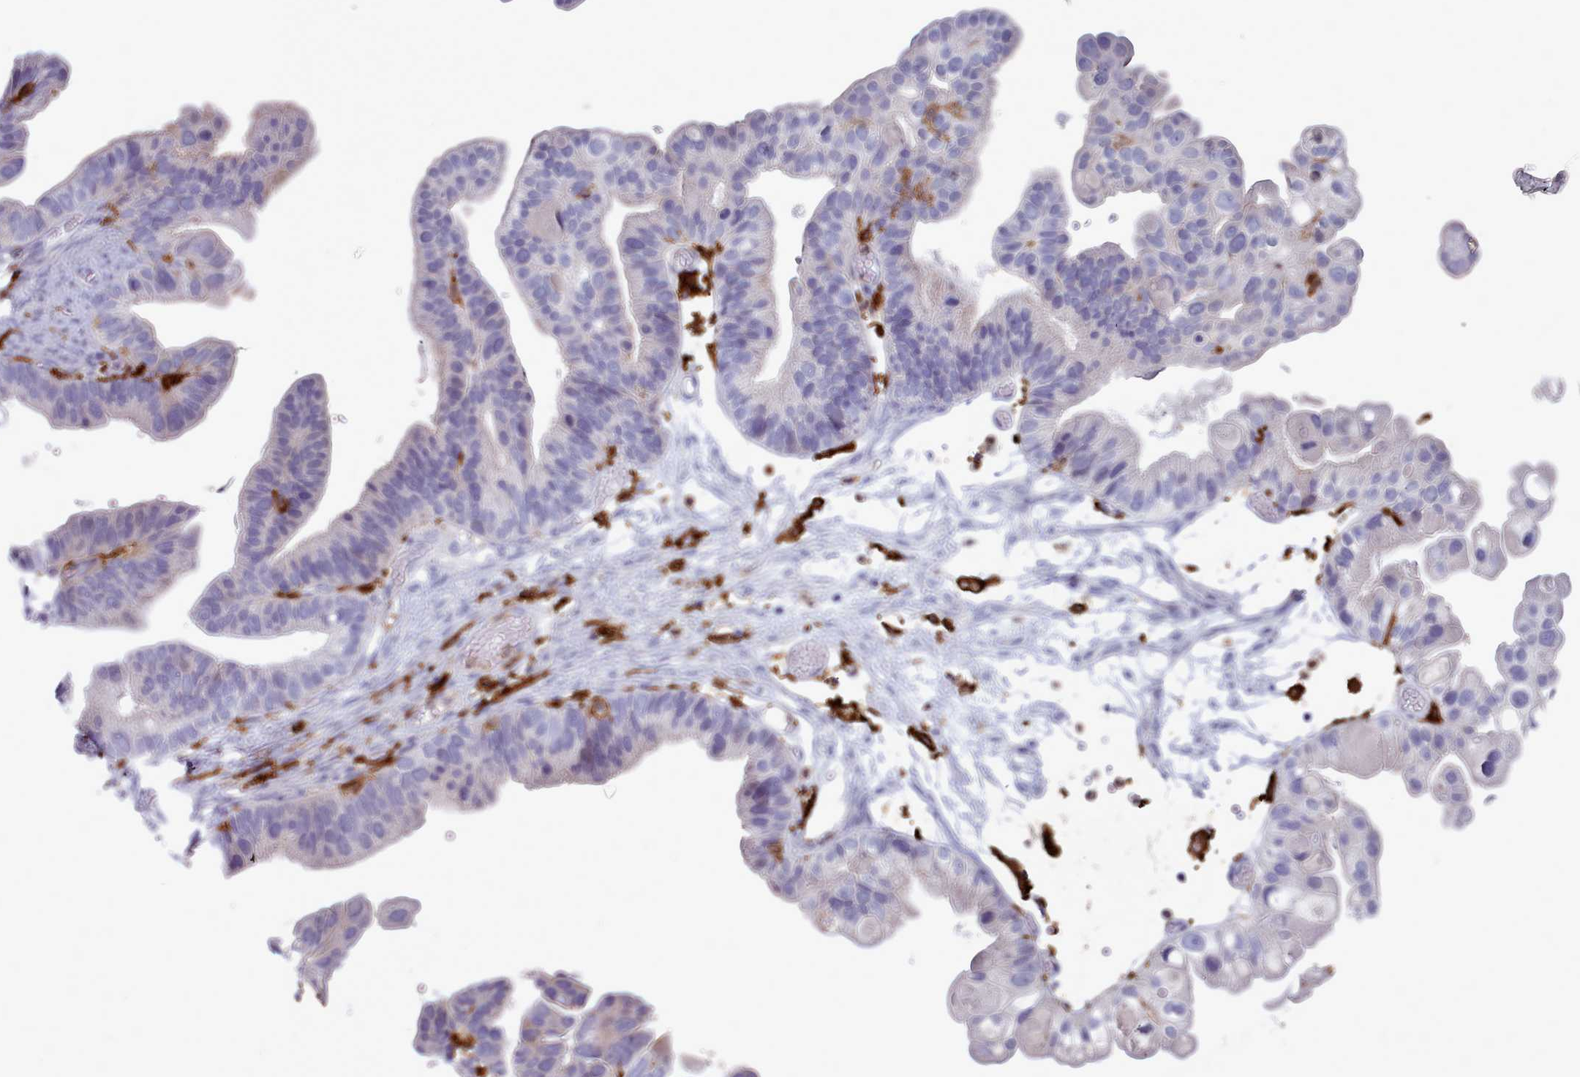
{"staining": {"intensity": "negative", "quantity": "none", "location": "none"}, "tissue": "ovarian cancer", "cell_type": "Tumor cells", "image_type": "cancer", "snomed": [{"axis": "morphology", "description": "Cystadenocarcinoma, serous, NOS"}, {"axis": "topography", "description": "Ovary"}], "caption": "DAB (3,3'-diaminobenzidine) immunohistochemical staining of ovarian serous cystadenocarcinoma reveals no significant expression in tumor cells.", "gene": "AIF1", "patient": {"sex": "female", "age": 56}}